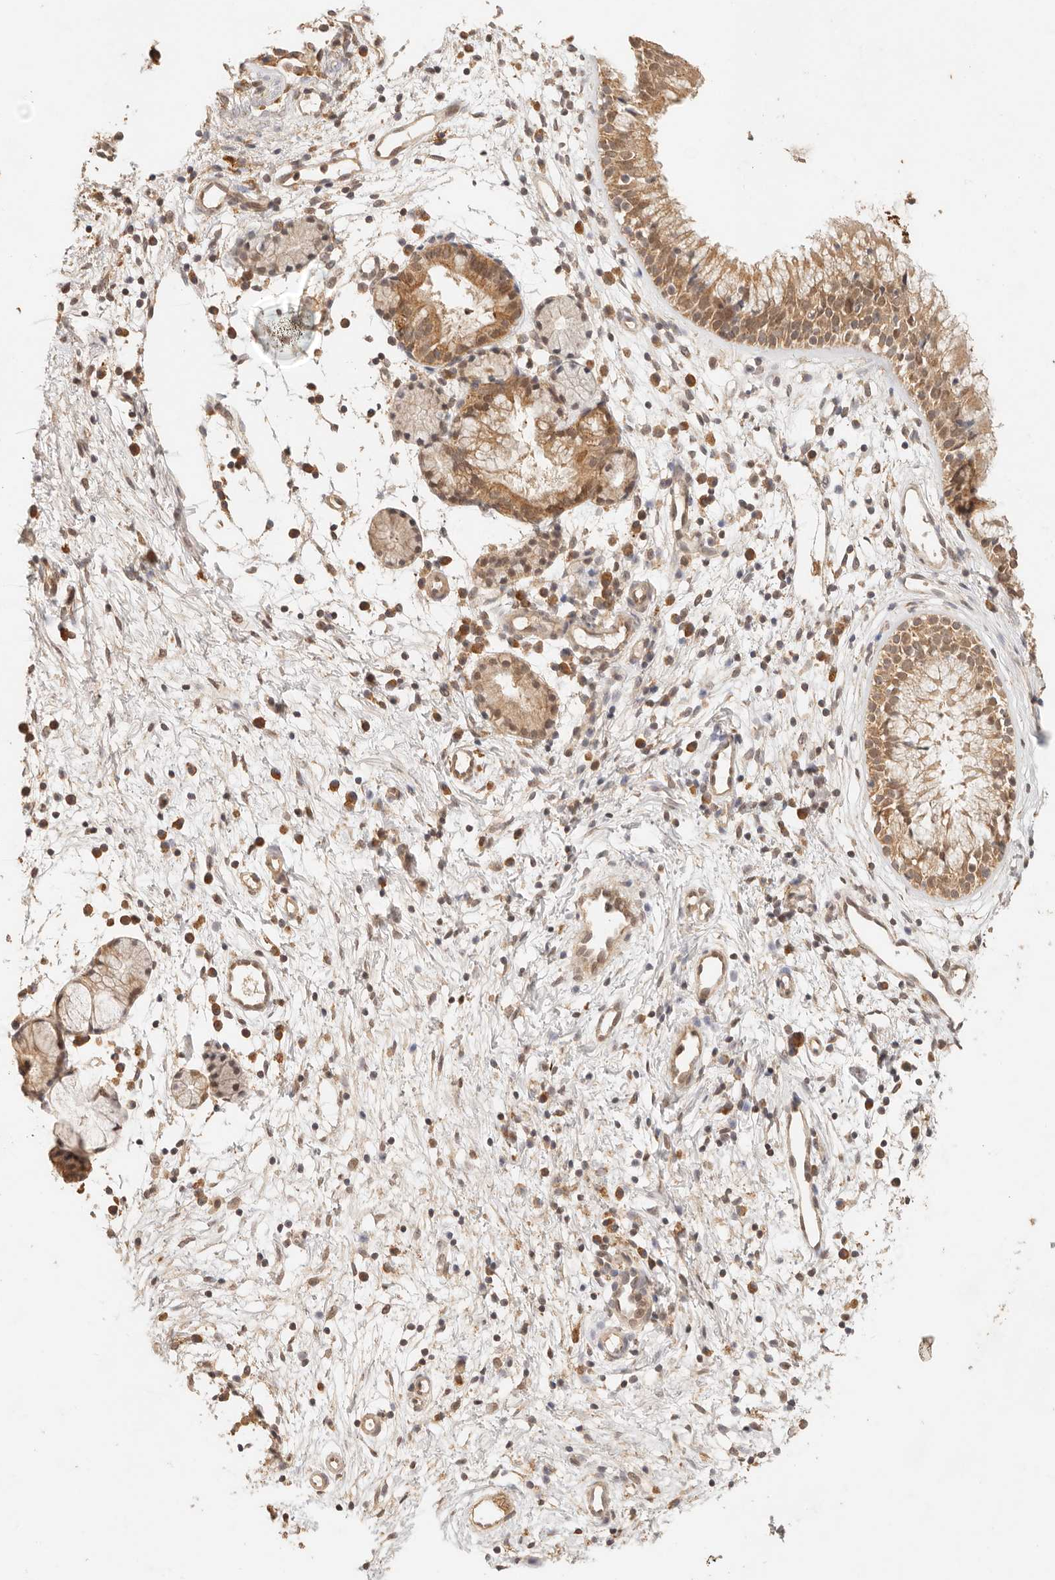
{"staining": {"intensity": "moderate", "quantity": ">75%", "location": "cytoplasmic/membranous"}, "tissue": "nasopharynx", "cell_type": "Respiratory epithelial cells", "image_type": "normal", "snomed": [{"axis": "morphology", "description": "Normal tissue, NOS"}, {"axis": "topography", "description": "Nasopharynx"}], "caption": "Protein analysis of normal nasopharynx reveals moderate cytoplasmic/membranous staining in about >75% of respiratory epithelial cells.", "gene": "TRIM11", "patient": {"sex": "male", "age": 21}}